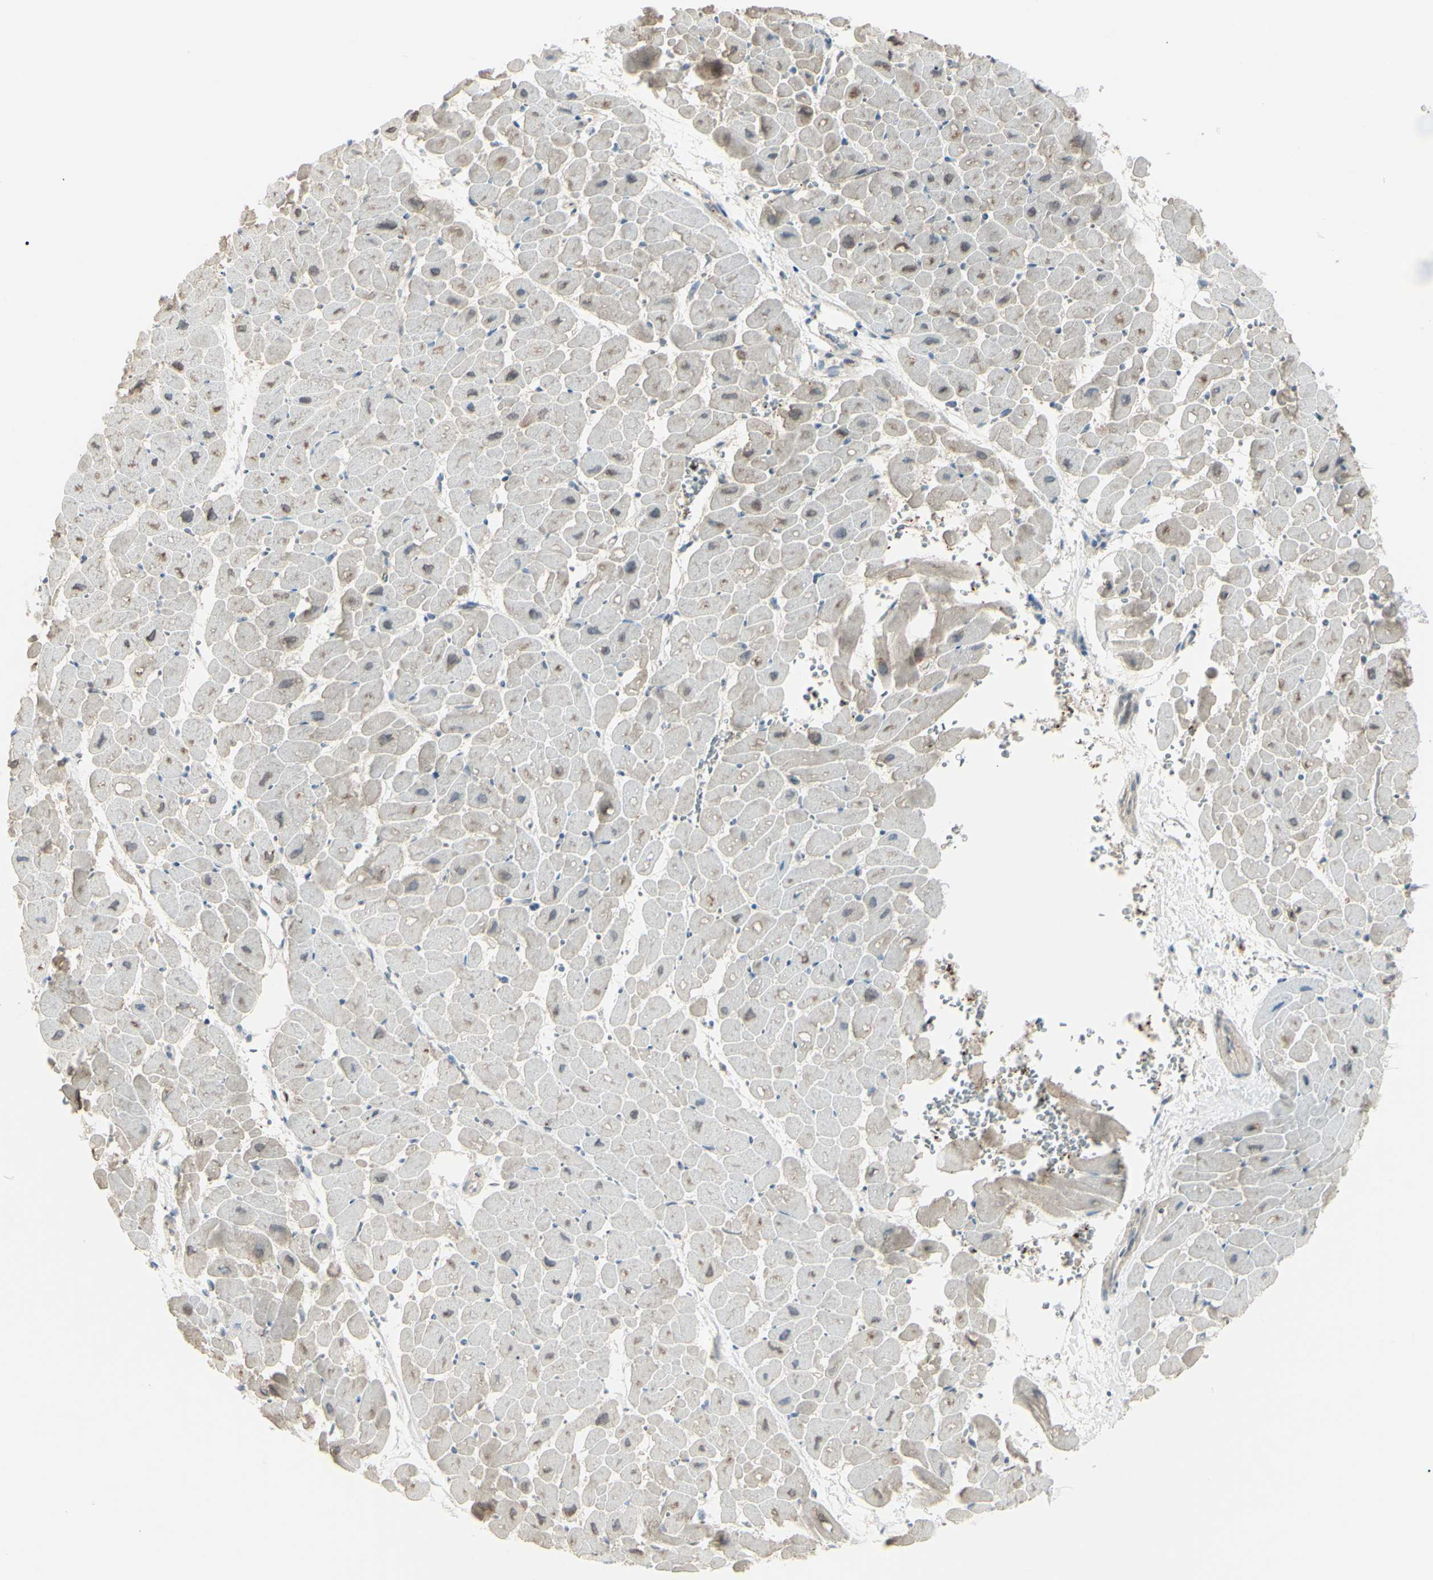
{"staining": {"intensity": "weak", "quantity": ">75%", "location": "cytoplasmic/membranous"}, "tissue": "heart muscle", "cell_type": "Cardiomyocytes", "image_type": "normal", "snomed": [{"axis": "morphology", "description": "Normal tissue, NOS"}, {"axis": "topography", "description": "Heart"}], "caption": "Protein expression analysis of unremarkable heart muscle displays weak cytoplasmic/membranous expression in about >75% of cardiomyocytes.", "gene": "SH3GL2", "patient": {"sex": "male", "age": 45}}